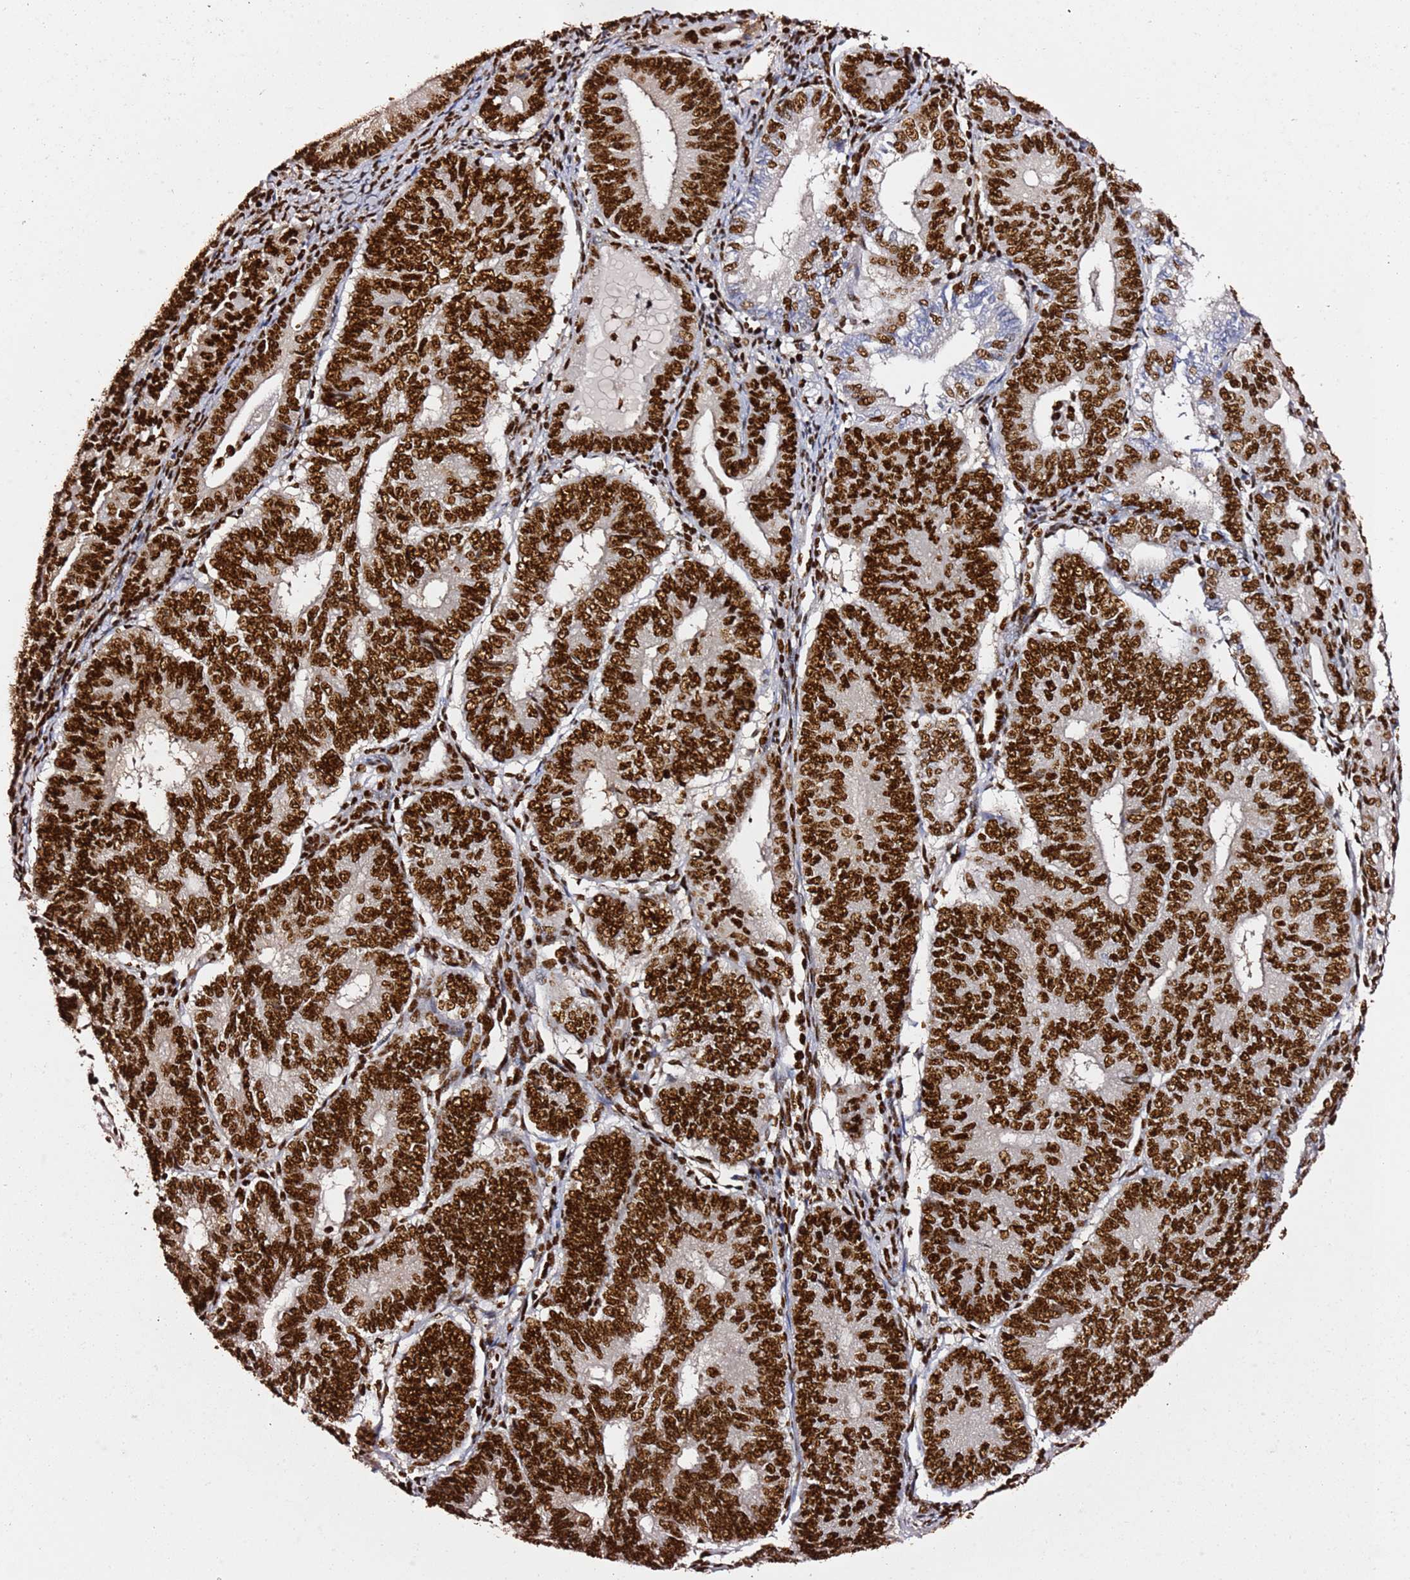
{"staining": {"intensity": "strong", "quantity": ">75%", "location": "nuclear"}, "tissue": "endometrial cancer", "cell_type": "Tumor cells", "image_type": "cancer", "snomed": [{"axis": "morphology", "description": "Adenocarcinoma, NOS"}, {"axis": "topography", "description": "Endometrium"}], "caption": "The micrograph shows staining of adenocarcinoma (endometrial), revealing strong nuclear protein expression (brown color) within tumor cells. The staining was performed using DAB (3,3'-diaminobenzidine), with brown indicating positive protein expression. Nuclei are stained blue with hematoxylin.", "gene": "C6orf226", "patient": {"sex": "female", "age": 81}}